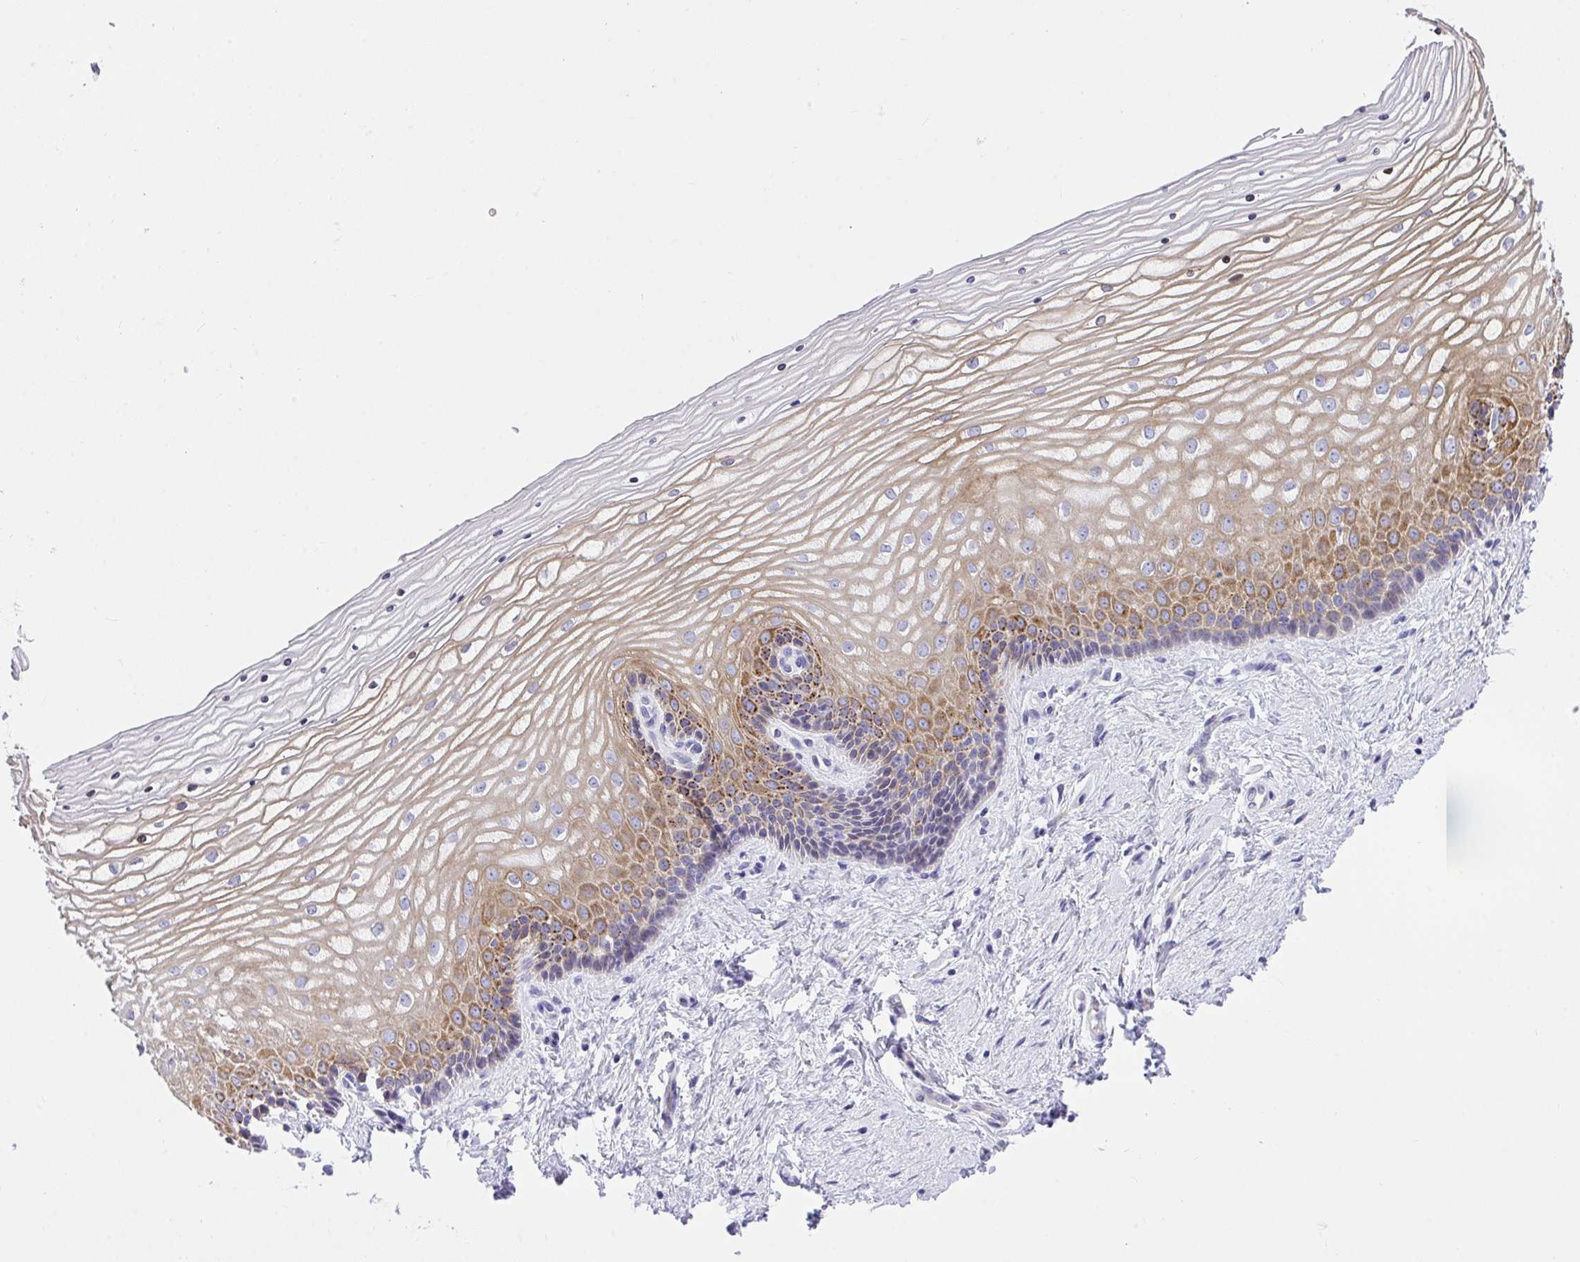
{"staining": {"intensity": "moderate", "quantity": "25%-75%", "location": "cytoplasmic/membranous"}, "tissue": "vagina", "cell_type": "Squamous epithelial cells", "image_type": "normal", "snomed": [{"axis": "morphology", "description": "Normal tissue, NOS"}, {"axis": "topography", "description": "Vagina"}], "caption": "This photomicrograph shows unremarkable vagina stained with immunohistochemistry (IHC) to label a protein in brown. The cytoplasmic/membranous of squamous epithelial cells show moderate positivity for the protein. Nuclei are counter-stained blue.", "gene": "ADRA2C", "patient": {"sex": "female", "age": 45}}